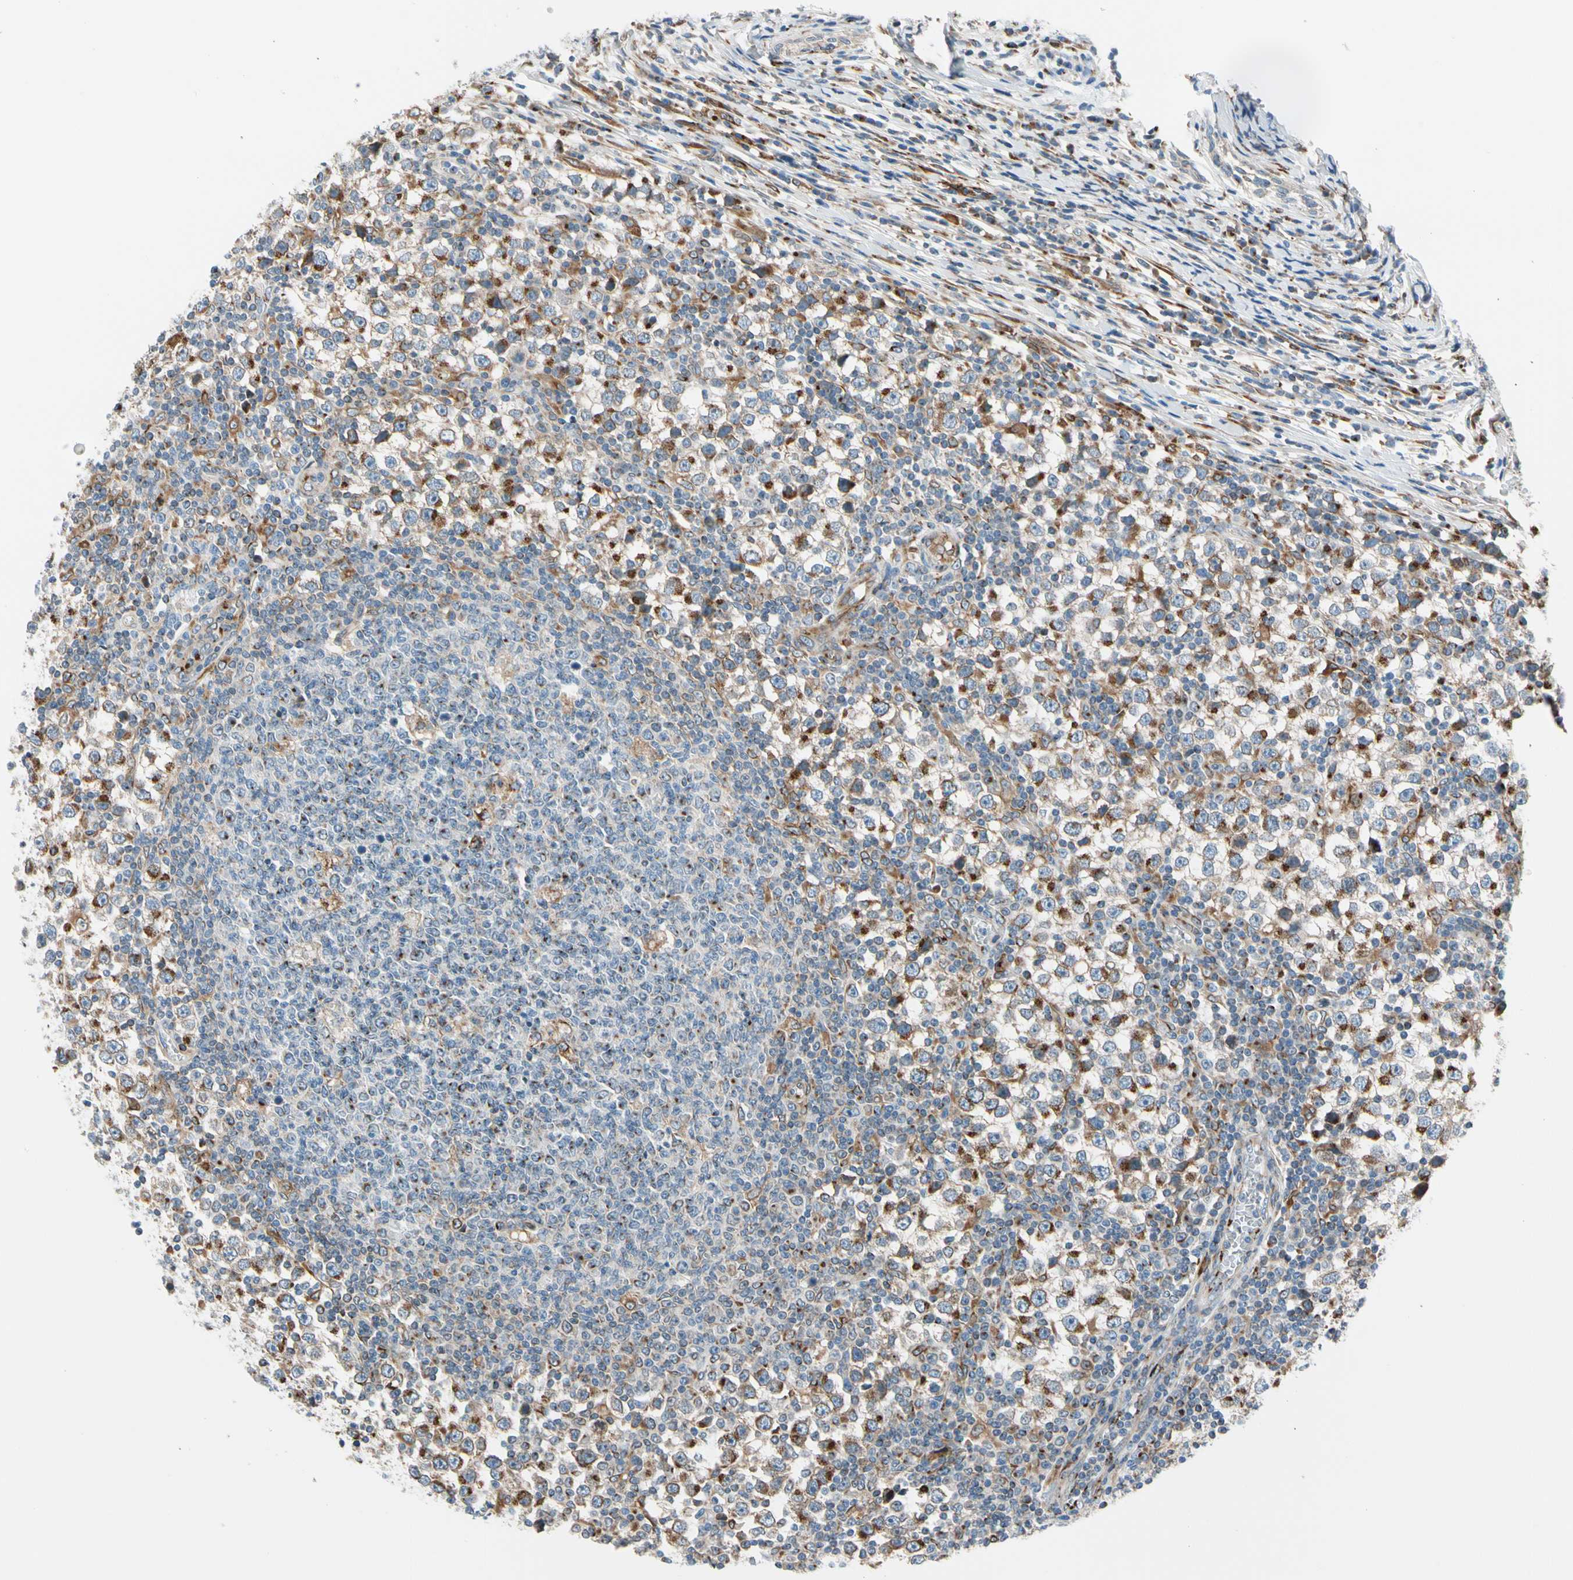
{"staining": {"intensity": "strong", "quantity": ">75%", "location": "cytoplasmic/membranous"}, "tissue": "testis cancer", "cell_type": "Tumor cells", "image_type": "cancer", "snomed": [{"axis": "morphology", "description": "Seminoma, NOS"}, {"axis": "topography", "description": "Testis"}], "caption": "Immunohistochemical staining of testis cancer displays high levels of strong cytoplasmic/membranous expression in approximately >75% of tumor cells. The staining was performed using DAB (3,3'-diaminobenzidine), with brown indicating positive protein expression. Nuclei are stained blue with hematoxylin.", "gene": "NUCB1", "patient": {"sex": "male", "age": 65}}